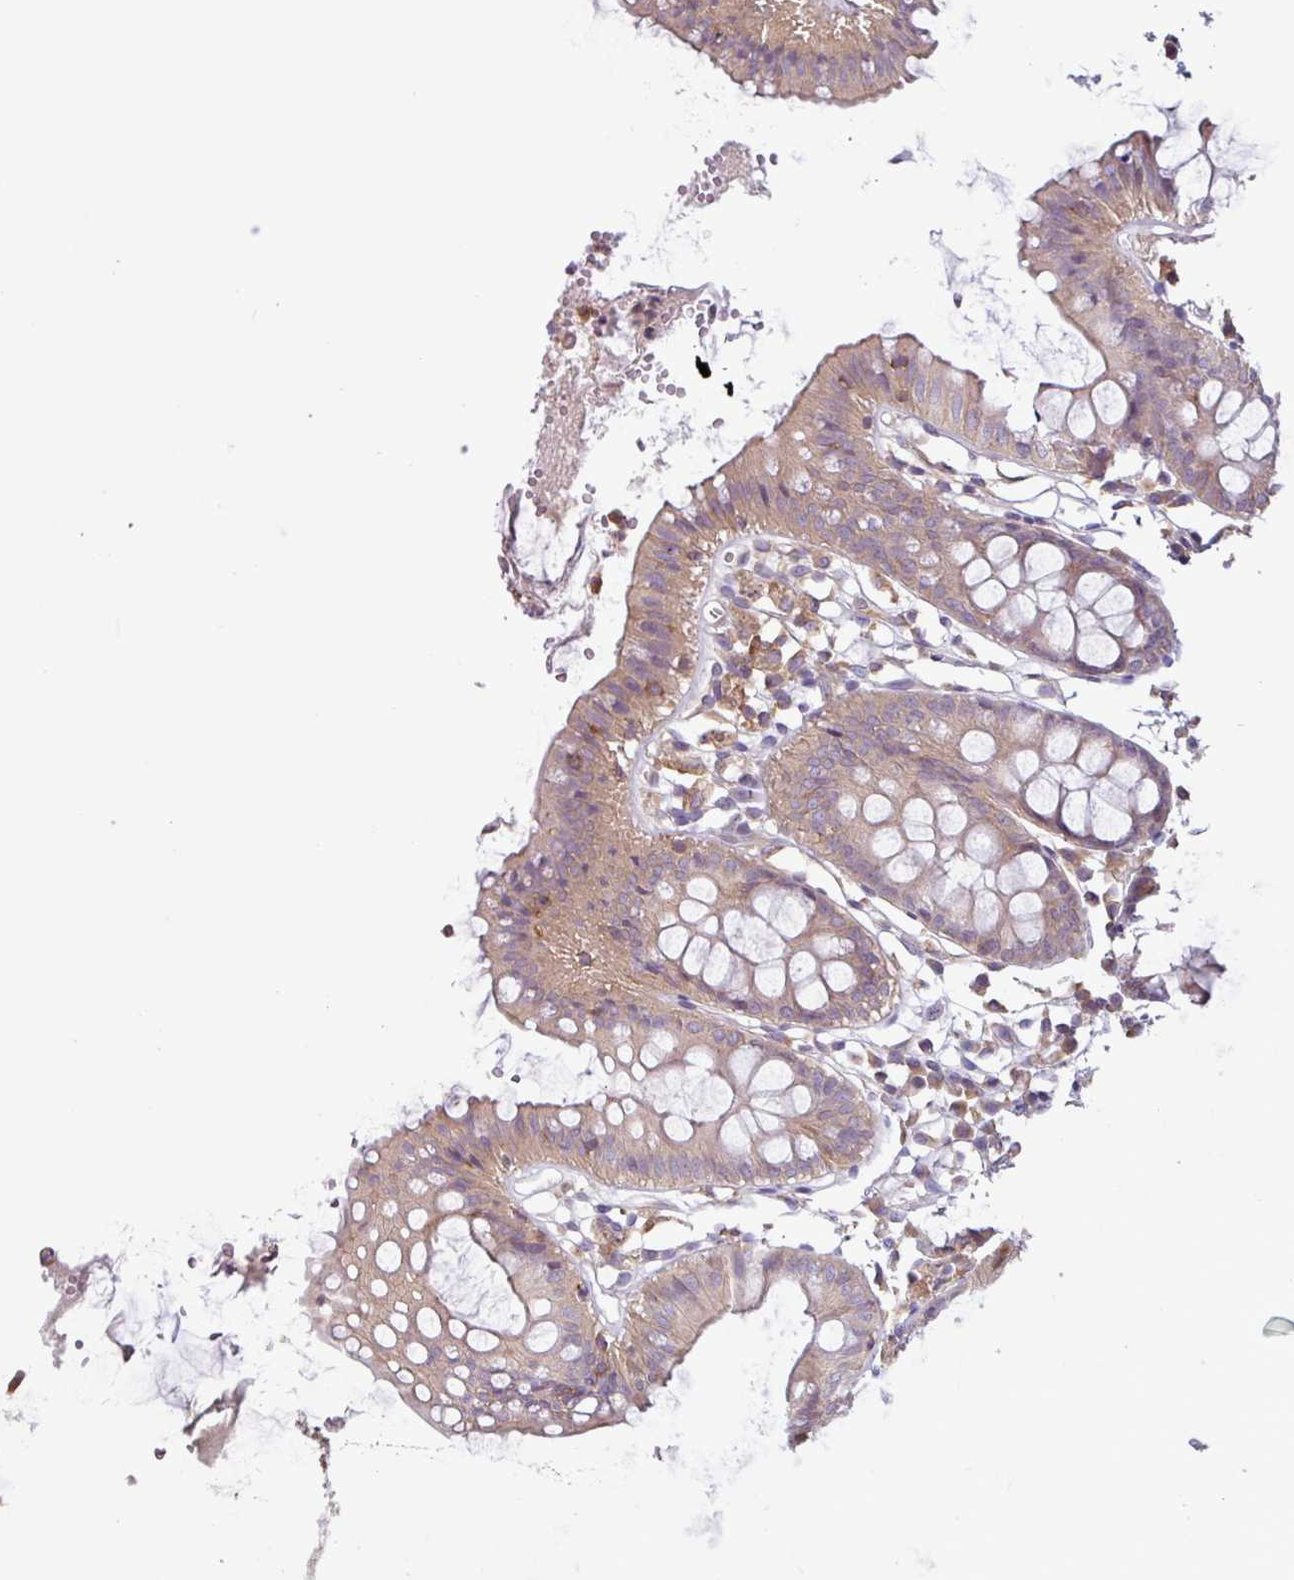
{"staining": {"intensity": "weak", "quantity": "<25%", "location": "cytoplasmic/membranous"}, "tissue": "colon", "cell_type": "Endothelial cells", "image_type": "normal", "snomed": [{"axis": "morphology", "description": "Normal tissue, NOS"}, {"axis": "topography", "description": "Colon"}], "caption": "High power microscopy photomicrograph of an immunohistochemistry (IHC) histopathology image of benign colon, revealing no significant staining in endothelial cells.", "gene": "ACTR3B", "patient": {"sex": "female", "age": 84}}